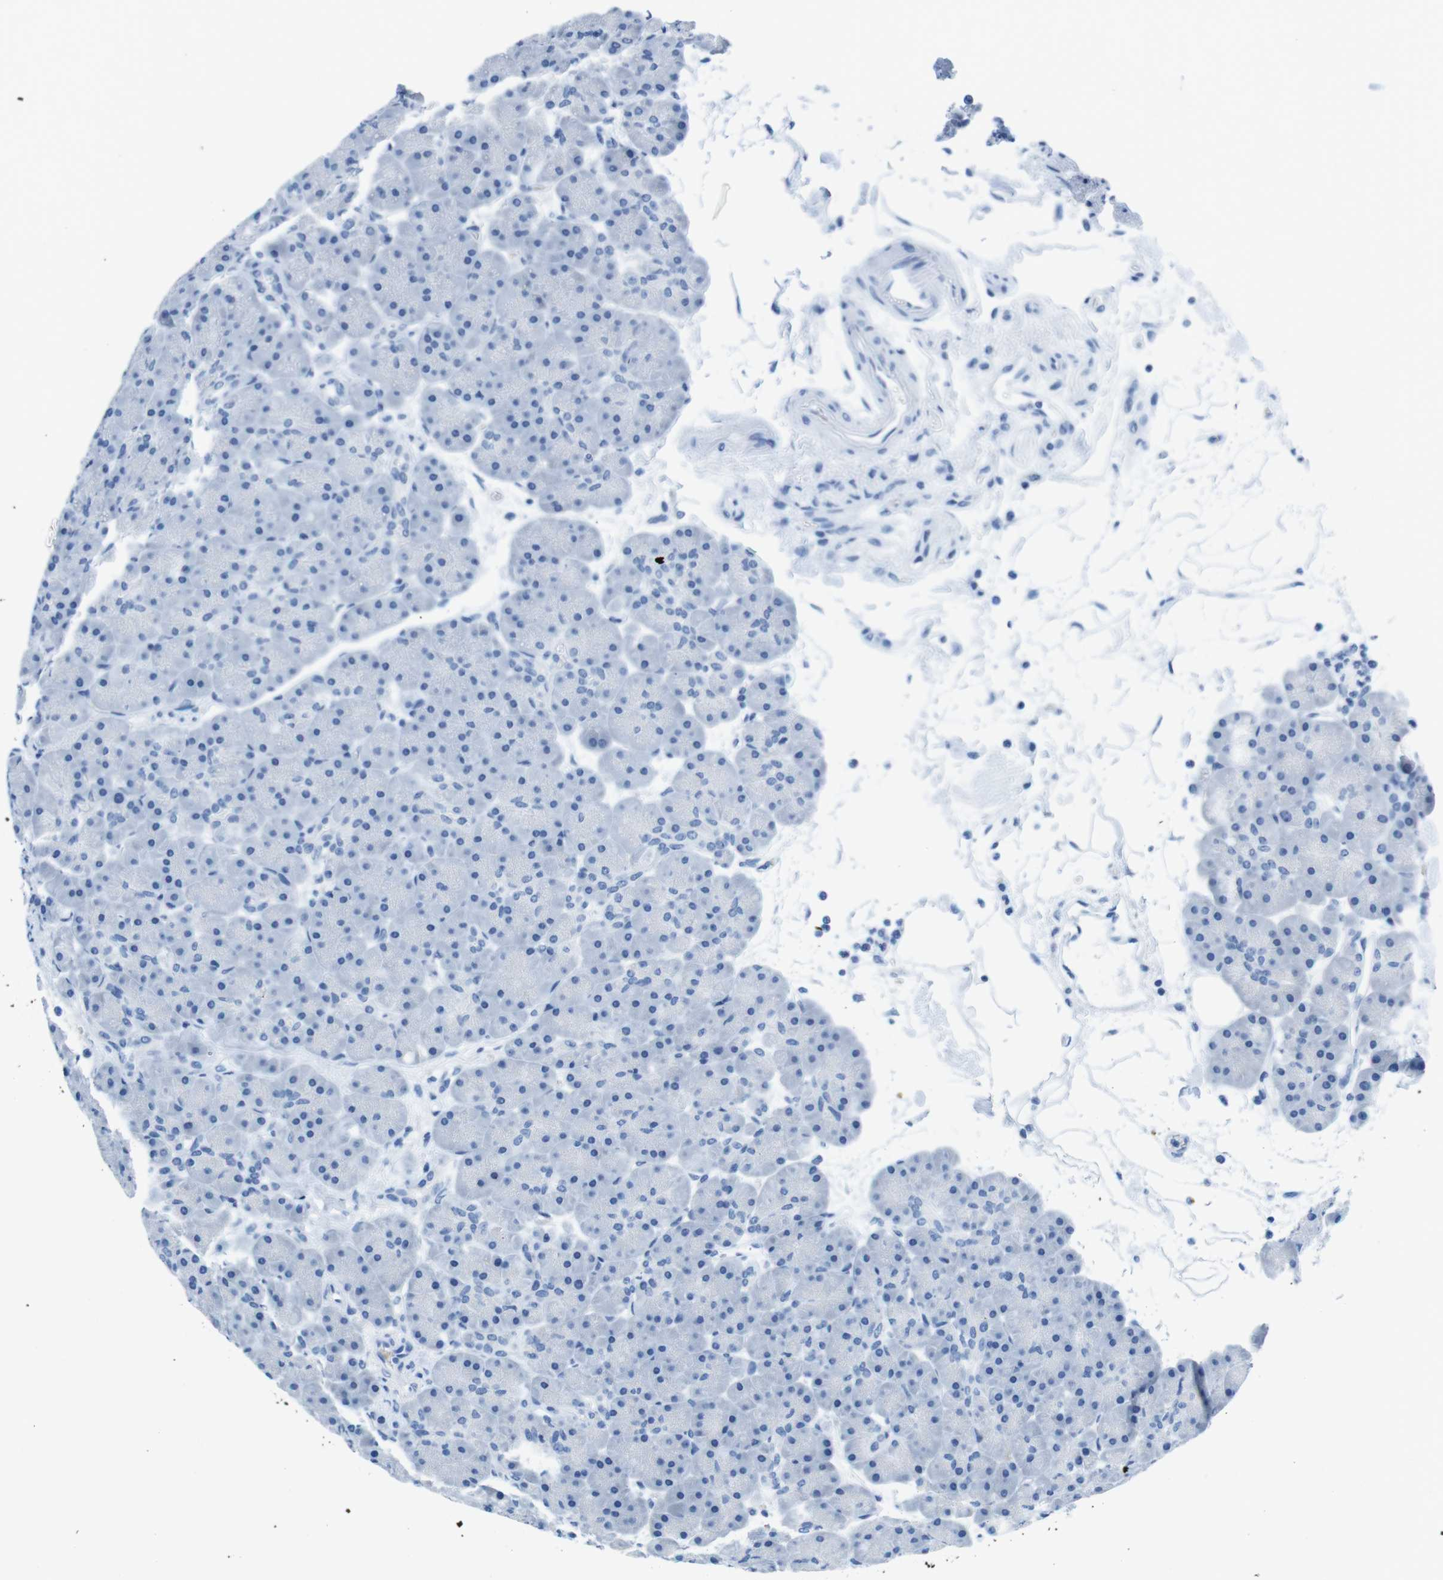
{"staining": {"intensity": "negative", "quantity": "none", "location": "none"}, "tissue": "pancreas", "cell_type": "Exocrine glandular cells", "image_type": "normal", "snomed": [{"axis": "morphology", "description": "Normal tissue, NOS"}, {"axis": "topography", "description": "Pancreas"}], "caption": "Protein analysis of benign pancreas exhibits no significant expression in exocrine glandular cells. (Stains: DAB (3,3'-diaminobenzidine) immunohistochemistry (IHC) with hematoxylin counter stain, Microscopy: brightfield microscopy at high magnification).", "gene": "TFAP2C", "patient": {"sex": "male", "age": 66}}